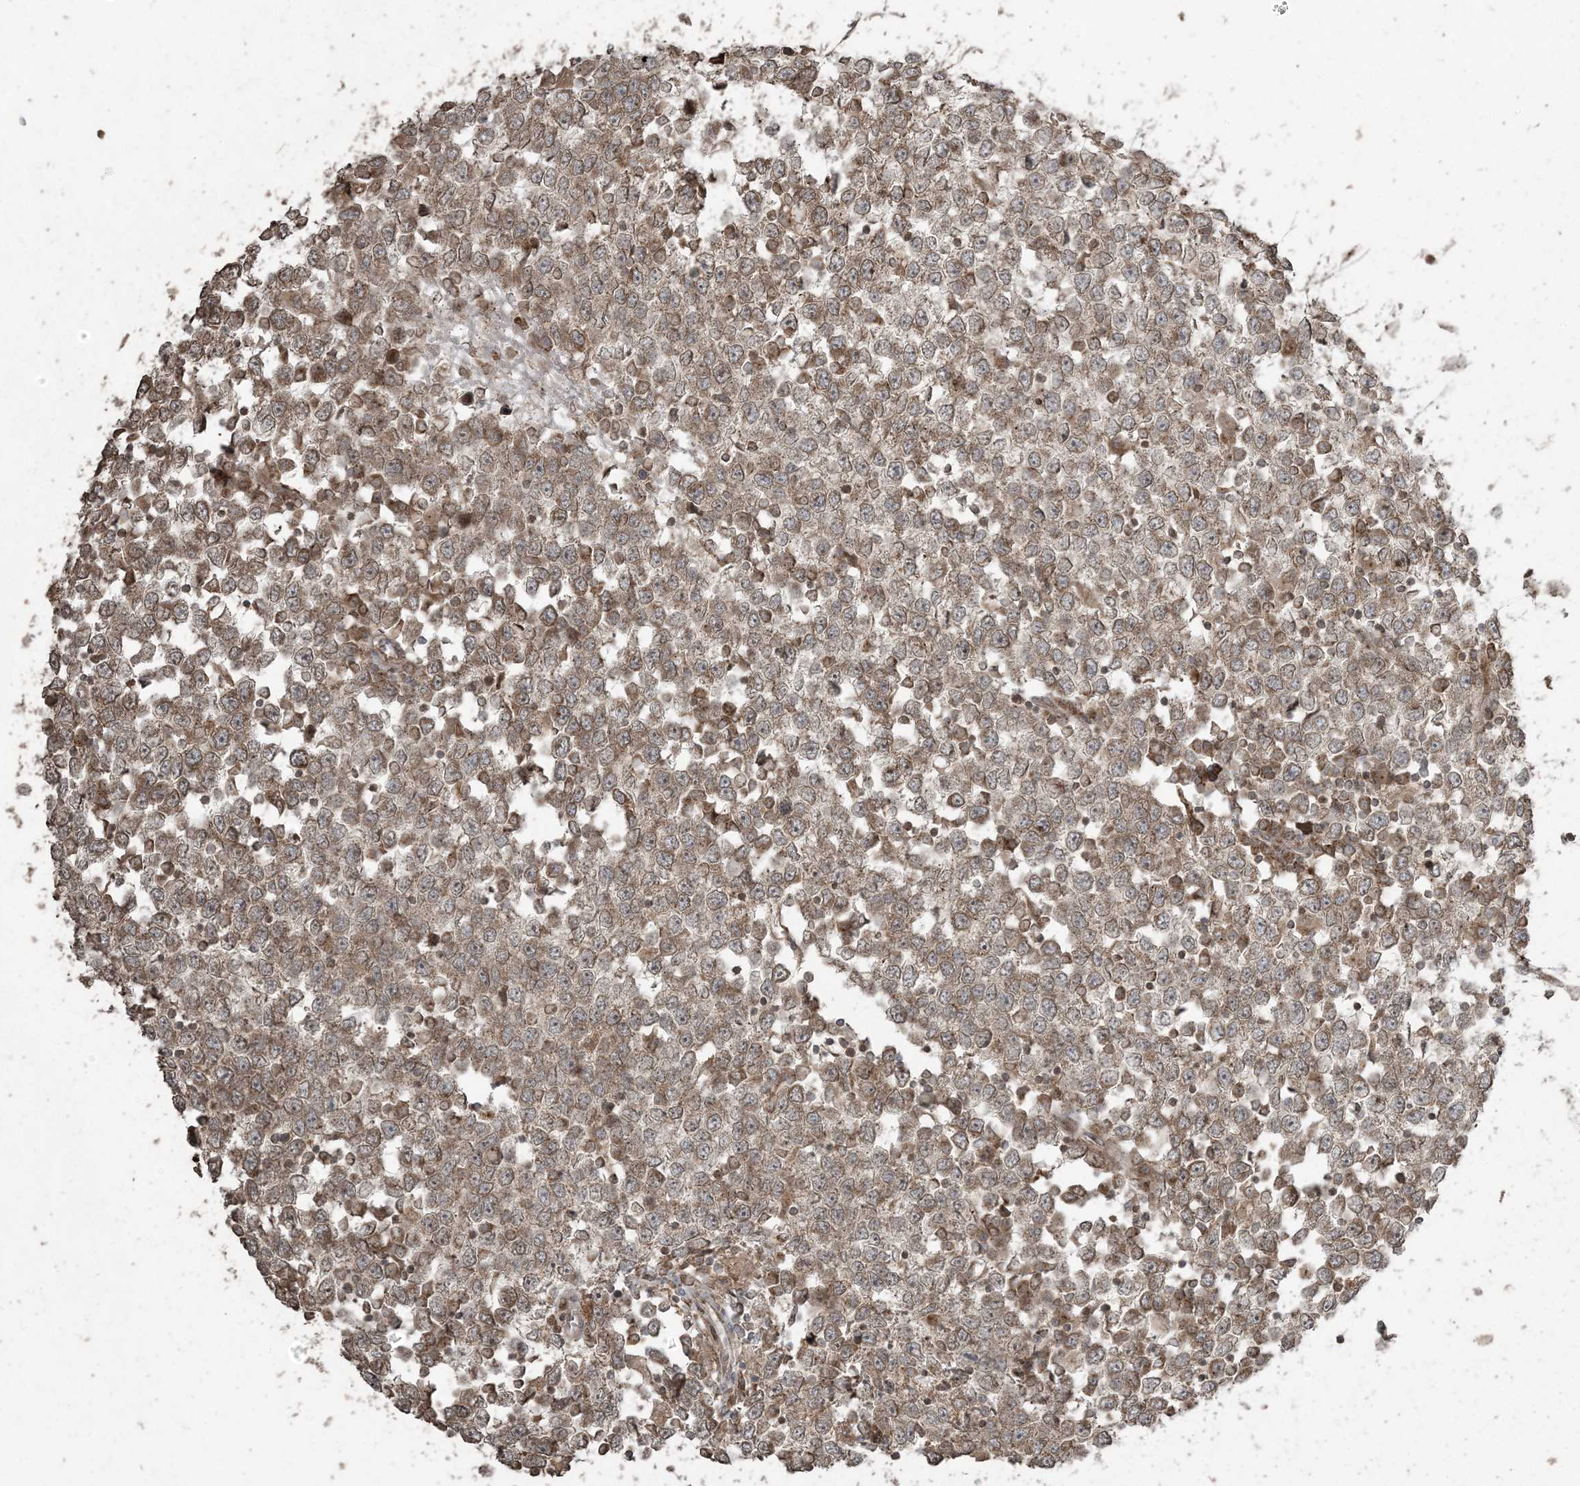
{"staining": {"intensity": "moderate", "quantity": ">75%", "location": "cytoplasmic/membranous"}, "tissue": "testis cancer", "cell_type": "Tumor cells", "image_type": "cancer", "snomed": [{"axis": "morphology", "description": "Seminoma, NOS"}, {"axis": "topography", "description": "Testis"}], "caption": "Seminoma (testis) stained with a protein marker displays moderate staining in tumor cells.", "gene": "DDX19B", "patient": {"sex": "male", "age": 65}}